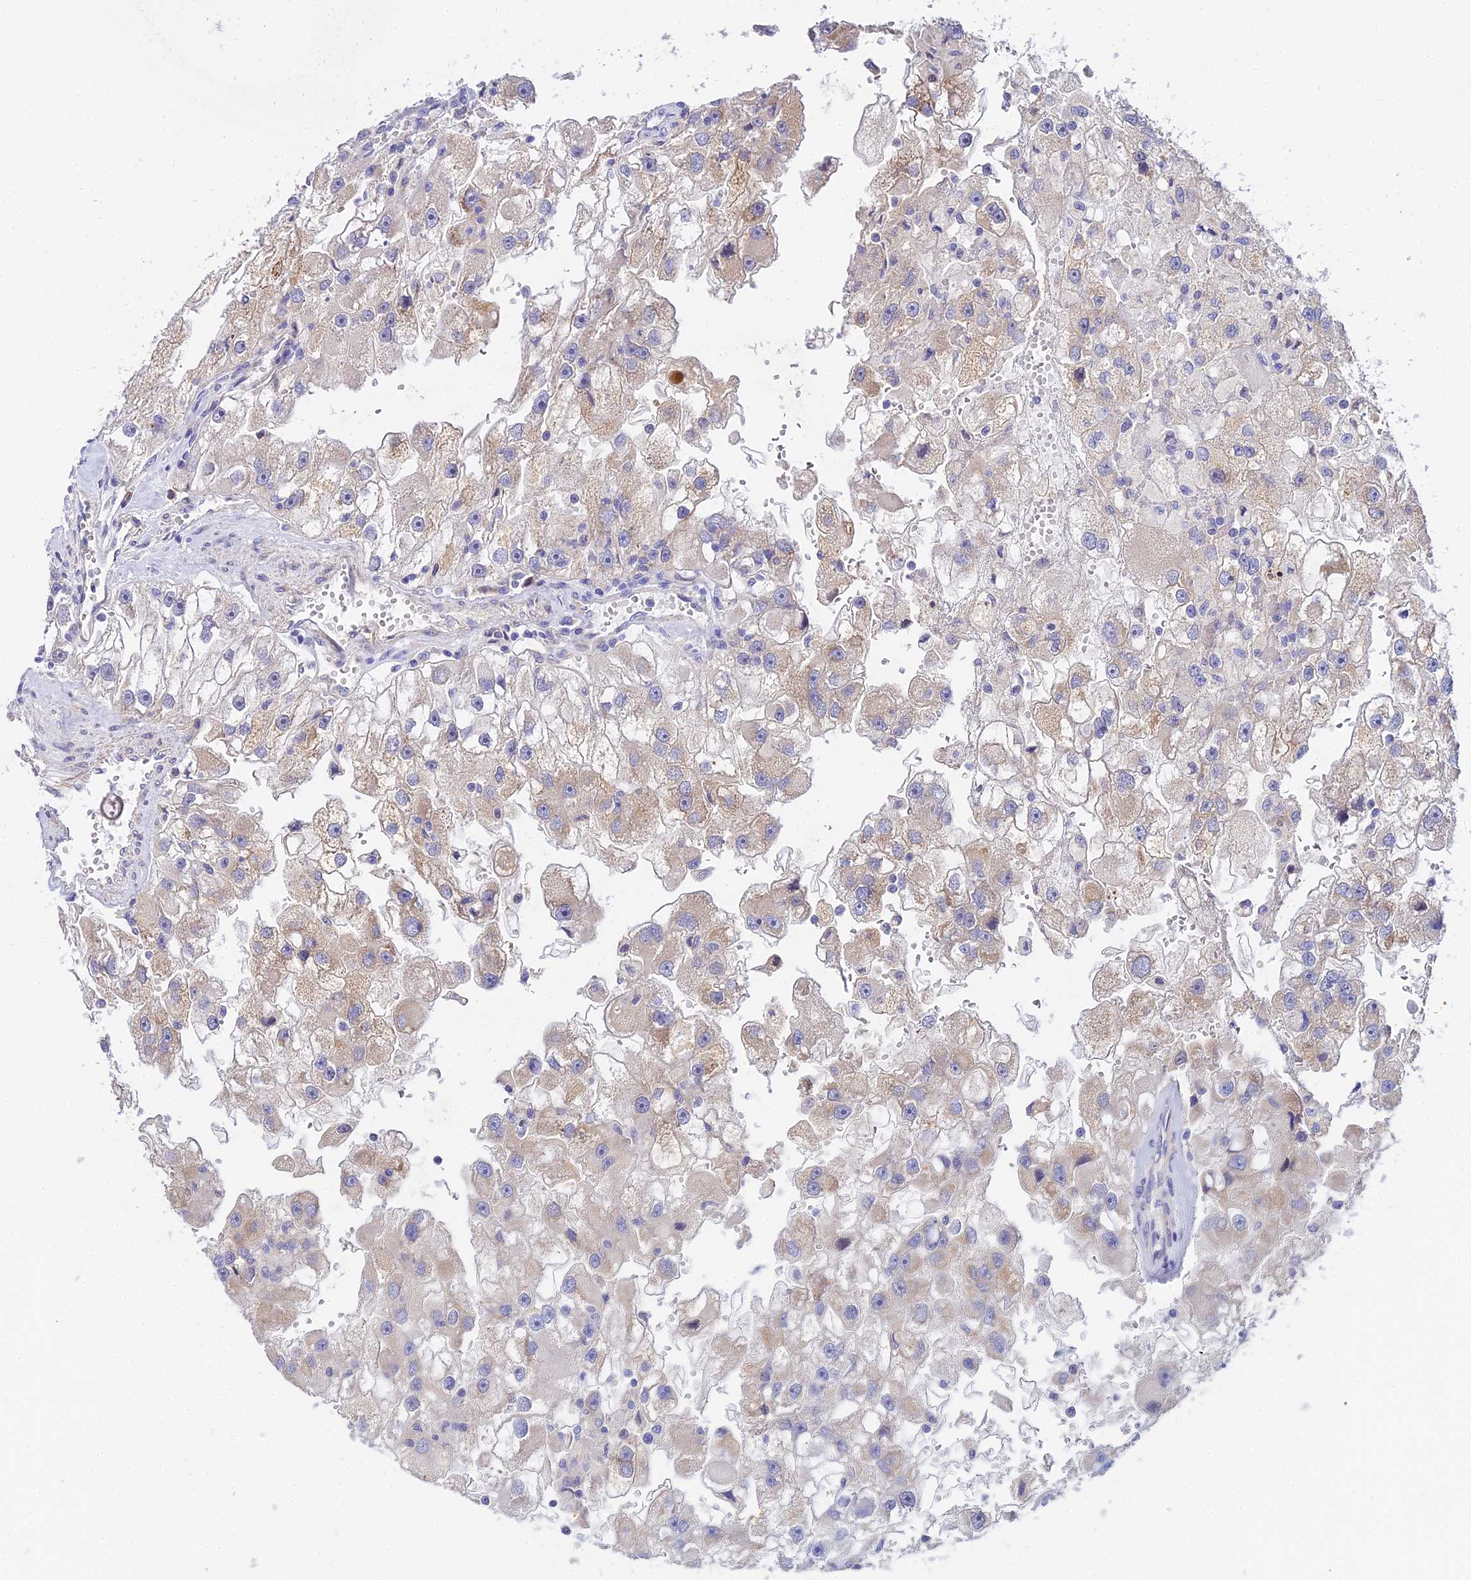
{"staining": {"intensity": "weak", "quantity": "25%-75%", "location": "cytoplasmic/membranous"}, "tissue": "renal cancer", "cell_type": "Tumor cells", "image_type": "cancer", "snomed": [{"axis": "morphology", "description": "Adenocarcinoma, NOS"}, {"axis": "topography", "description": "Kidney"}], "caption": "Protein expression analysis of adenocarcinoma (renal) demonstrates weak cytoplasmic/membranous expression in approximately 25%-75% of tumor cells.", "gene": "ACOT2", "patient": {"sex": "male", "age": 63}}